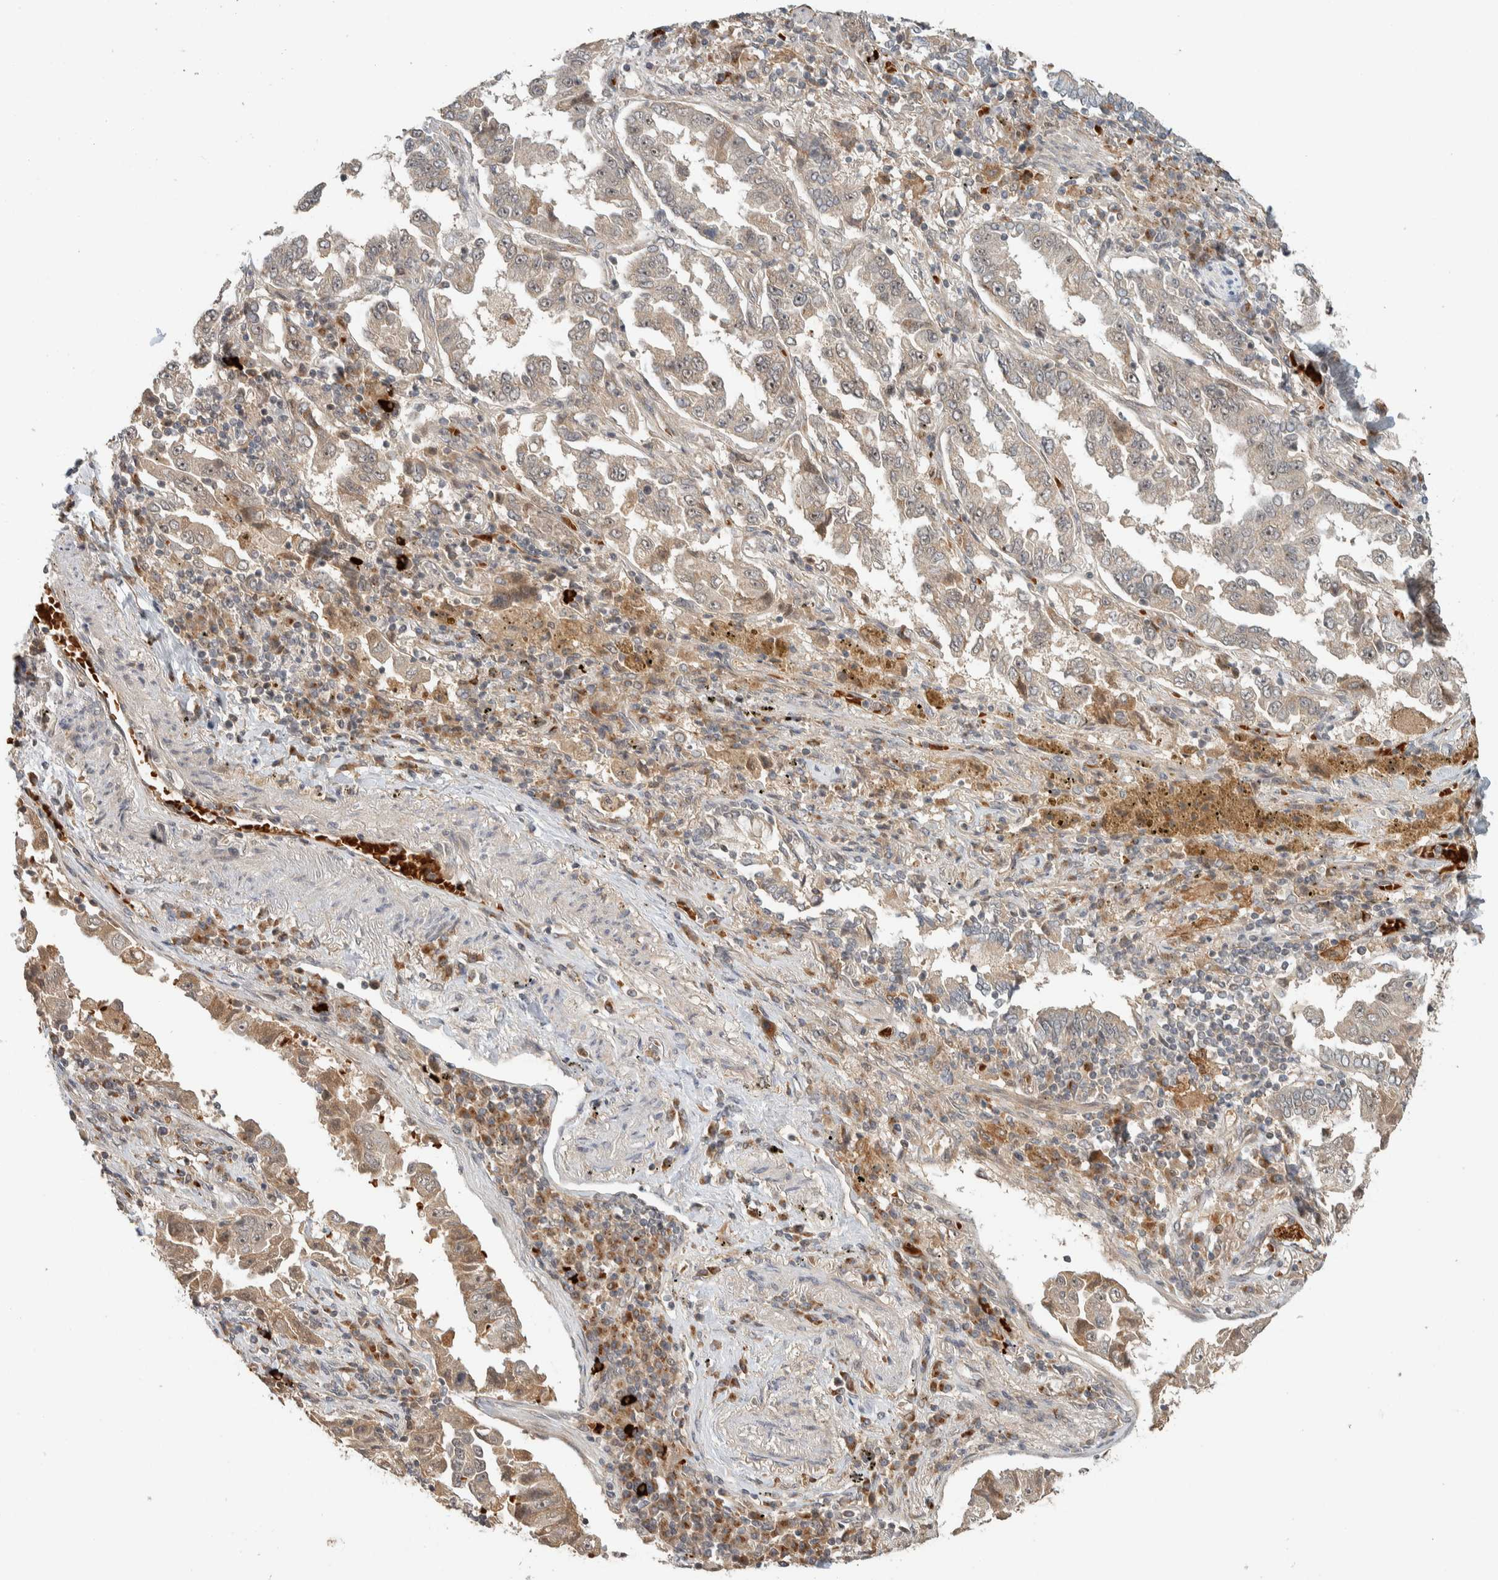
{"staining": {"intensity": "weak", "quantity": "<25%", "location": "cytoplasmic/membranous"}, "tissue": "lung cancer", "cell_type": "Tumor cells", "image_type": "cancer", "snomed": [{"axis": "morphology", "description": "Adenocarcinoma, NOS"}, {"axis": "topography", "description": "Lung"}], "caption": "Tumor cells are negative for protein expression in human adenocarcinoma (lung).", "gene": "ZBTB2", "patient": {"sex": "female", "age": 51}}